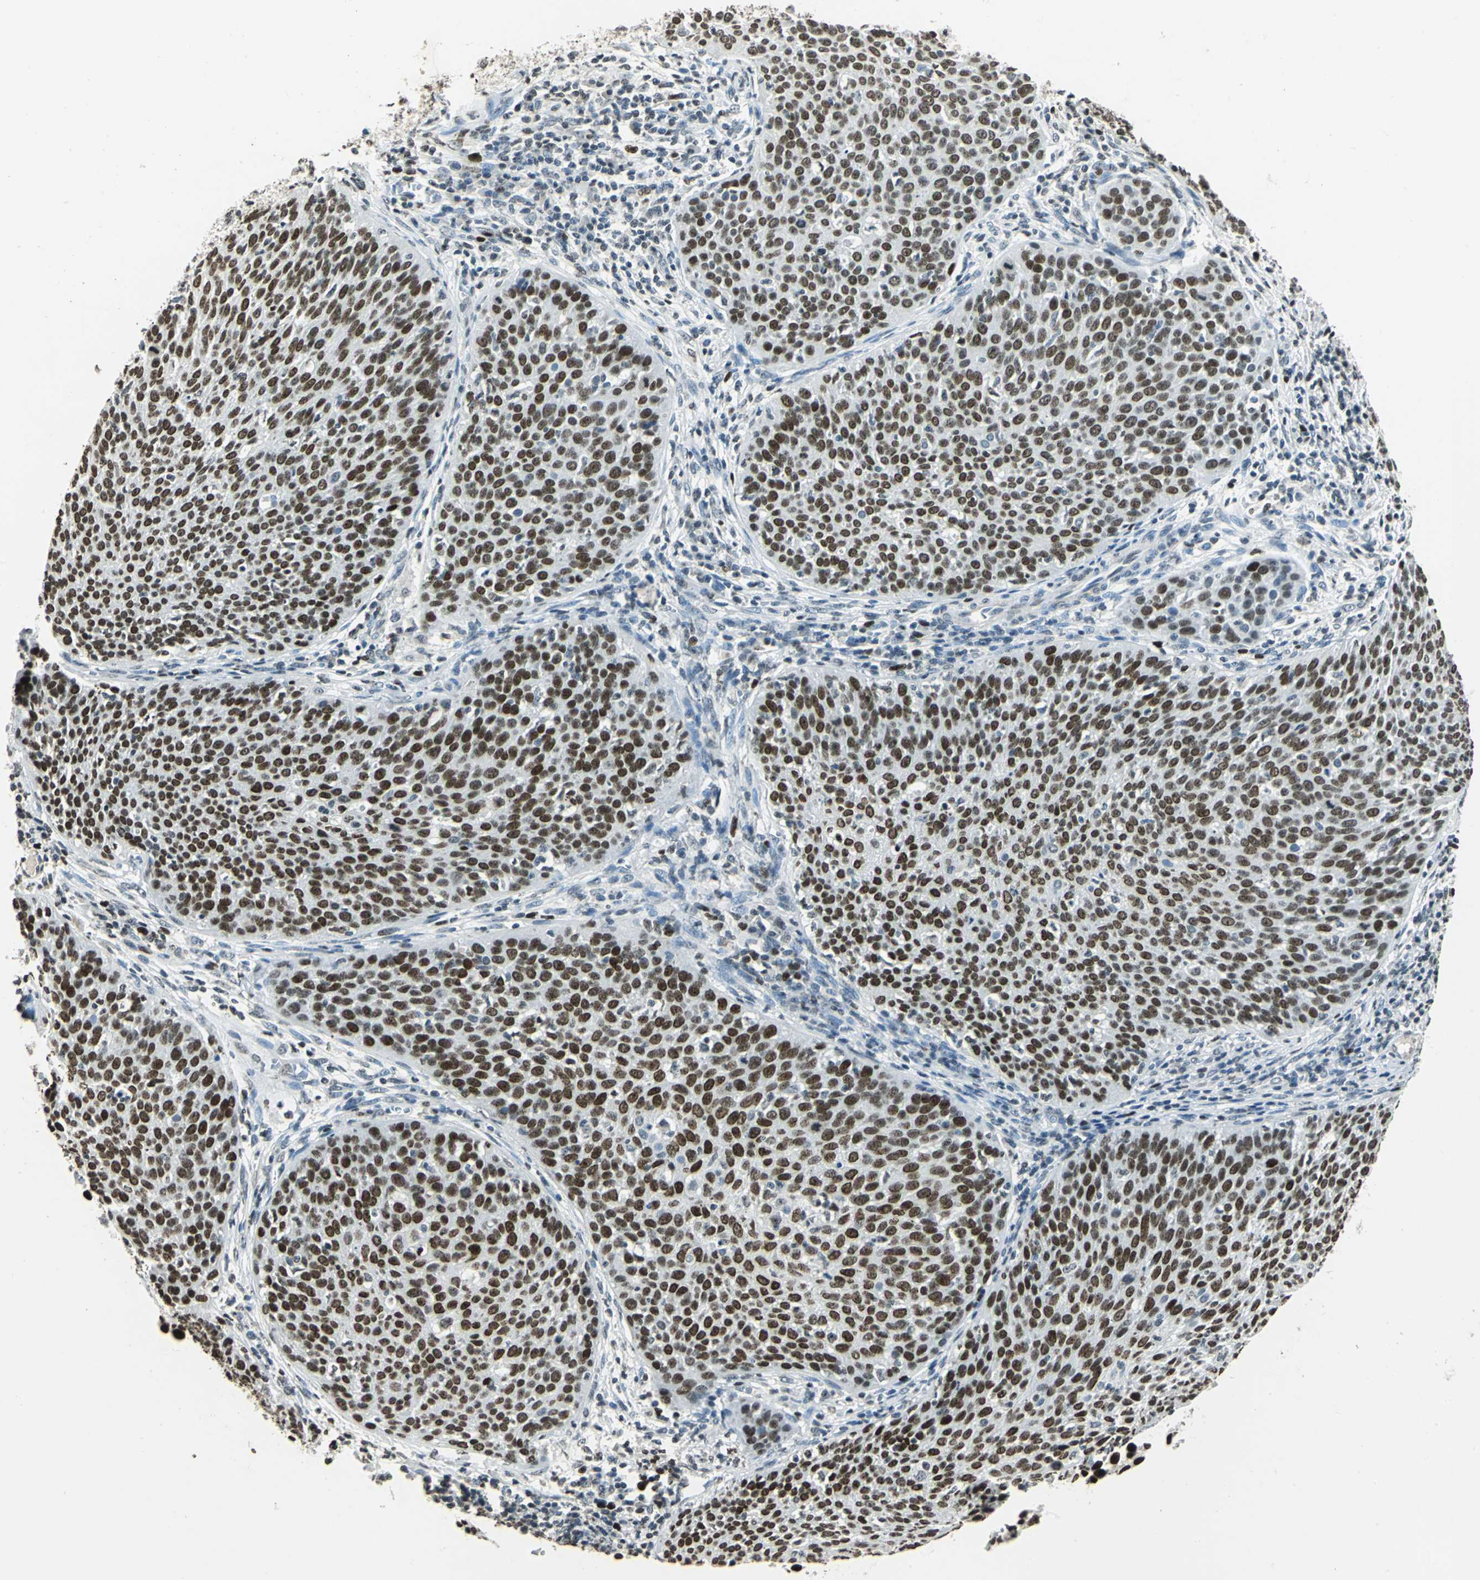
{"staining": {"intensity": "strong", "quantity": ">75%", "location": "nuclear"}, "tissue": "cervical cancer", "cell_type": "Tumor cells", "image_type": "cancer", "snomed": [{"axis": "morphology", "description": "Squamous cell carcinoma, NOS"}, {"axis": "topography", "description": "Cervix"}], "caption": "Immunohistochemical staining of human cervical cancer reveals high levels of strong nuclear protein staining in approximately >75% of tumor cells. Using DAB (3,3'-diaminobenzidine) (brown) and hematoxylin (blue) stains, captured at high magnification using brightfield microscopy.", "gene": "MCM4", "patient": {"sex": "female", "age": 38}}